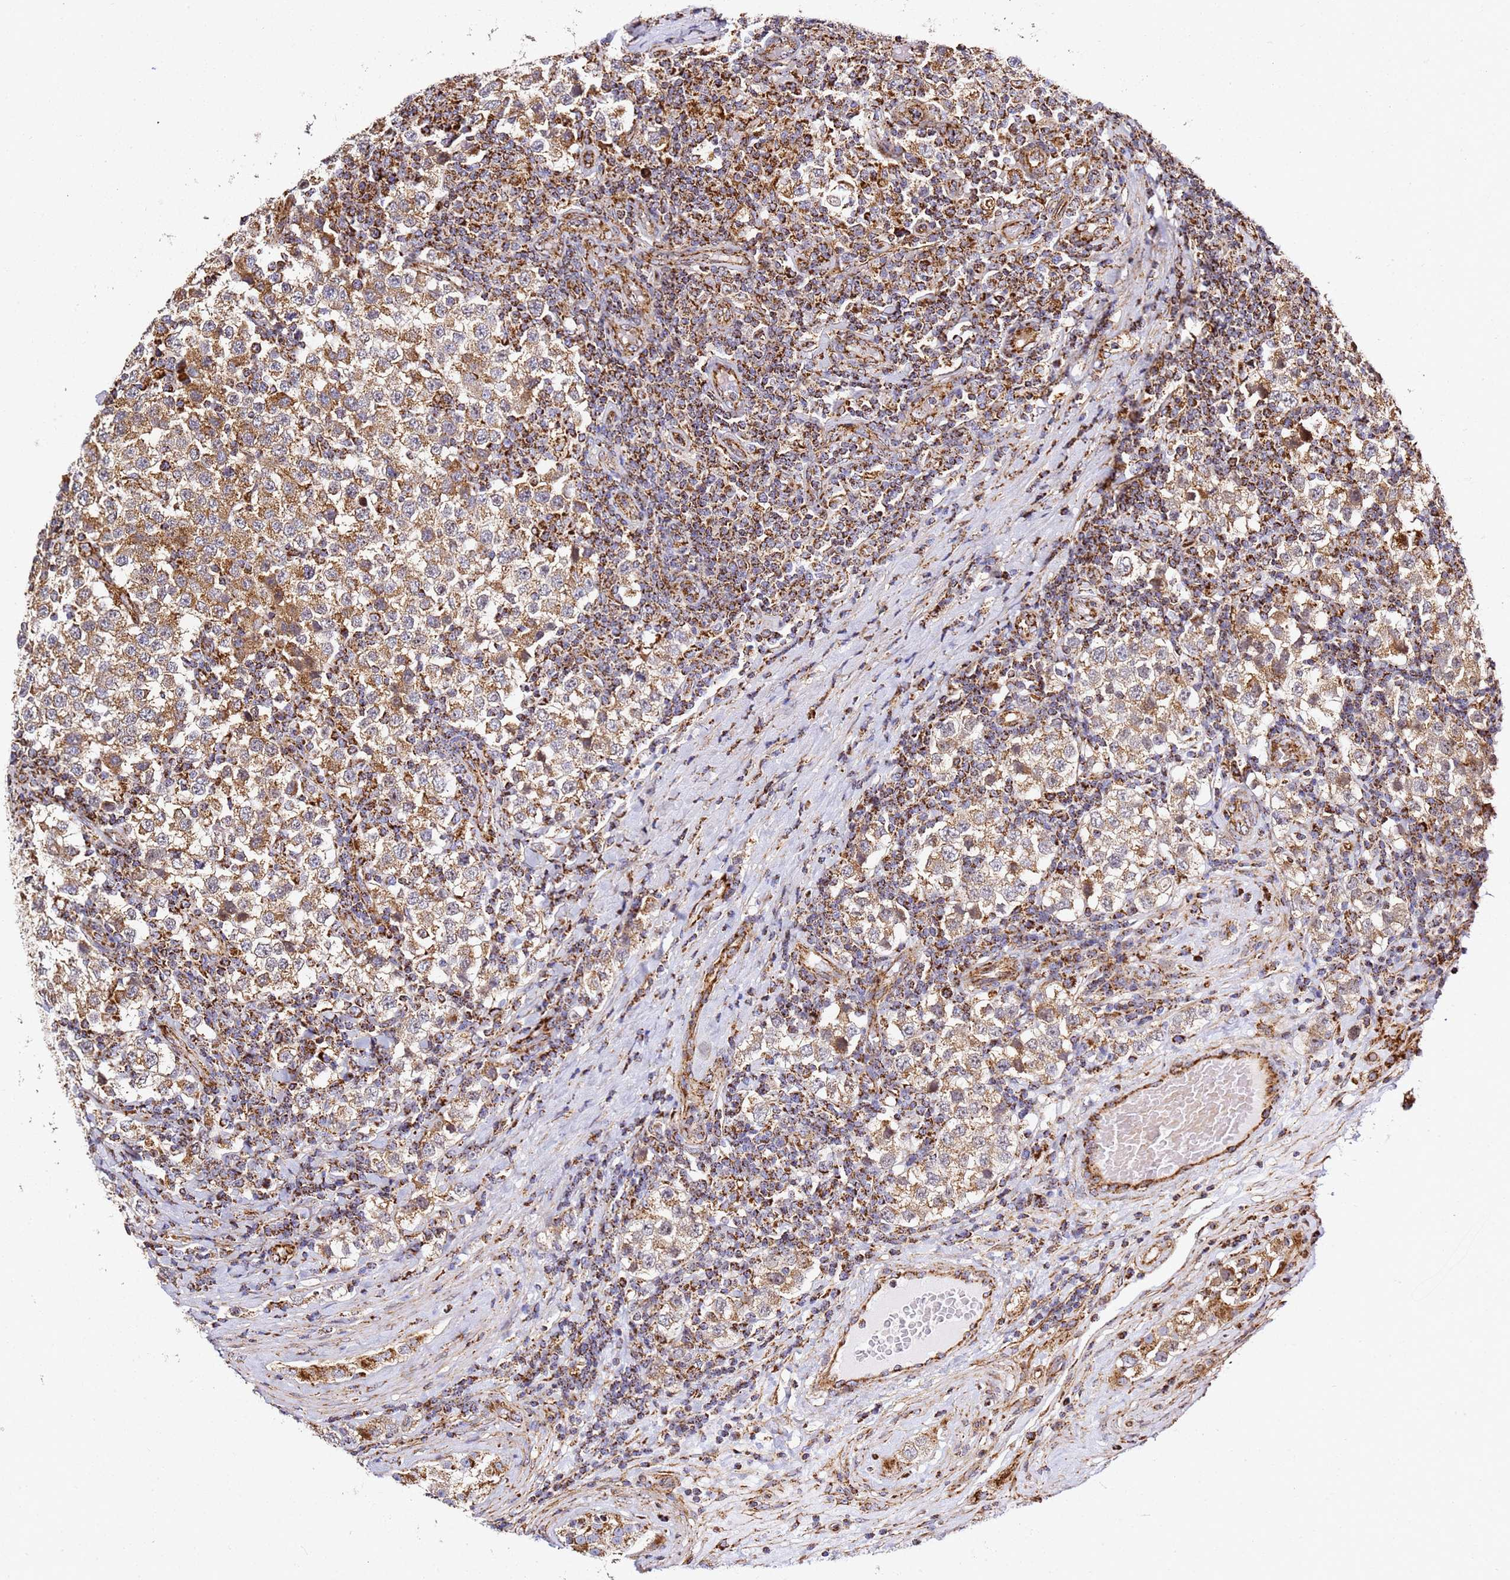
{"staining": {"intensity": "moderate", "quantity": ">75%", "location": "cytoplasmic/membranous"}, "tissue": "testis cancer", "cell_type": "Tumor cells", "image_type": "cancer", "snomed": [{"axis": "morphology", "description": "Seminoma, NOS"}, {"axis": "topography", "description": "Testis"}], "caption": "This is a photomicrograph of immunohistochemistry (IHC) staining of testis cancer (seminoma), which shows moderate positivity in the cytoplasmic/membranous of tumor cells.", "gene": "NDUFA3", "patient": {"sex": "male", "age": 34}}